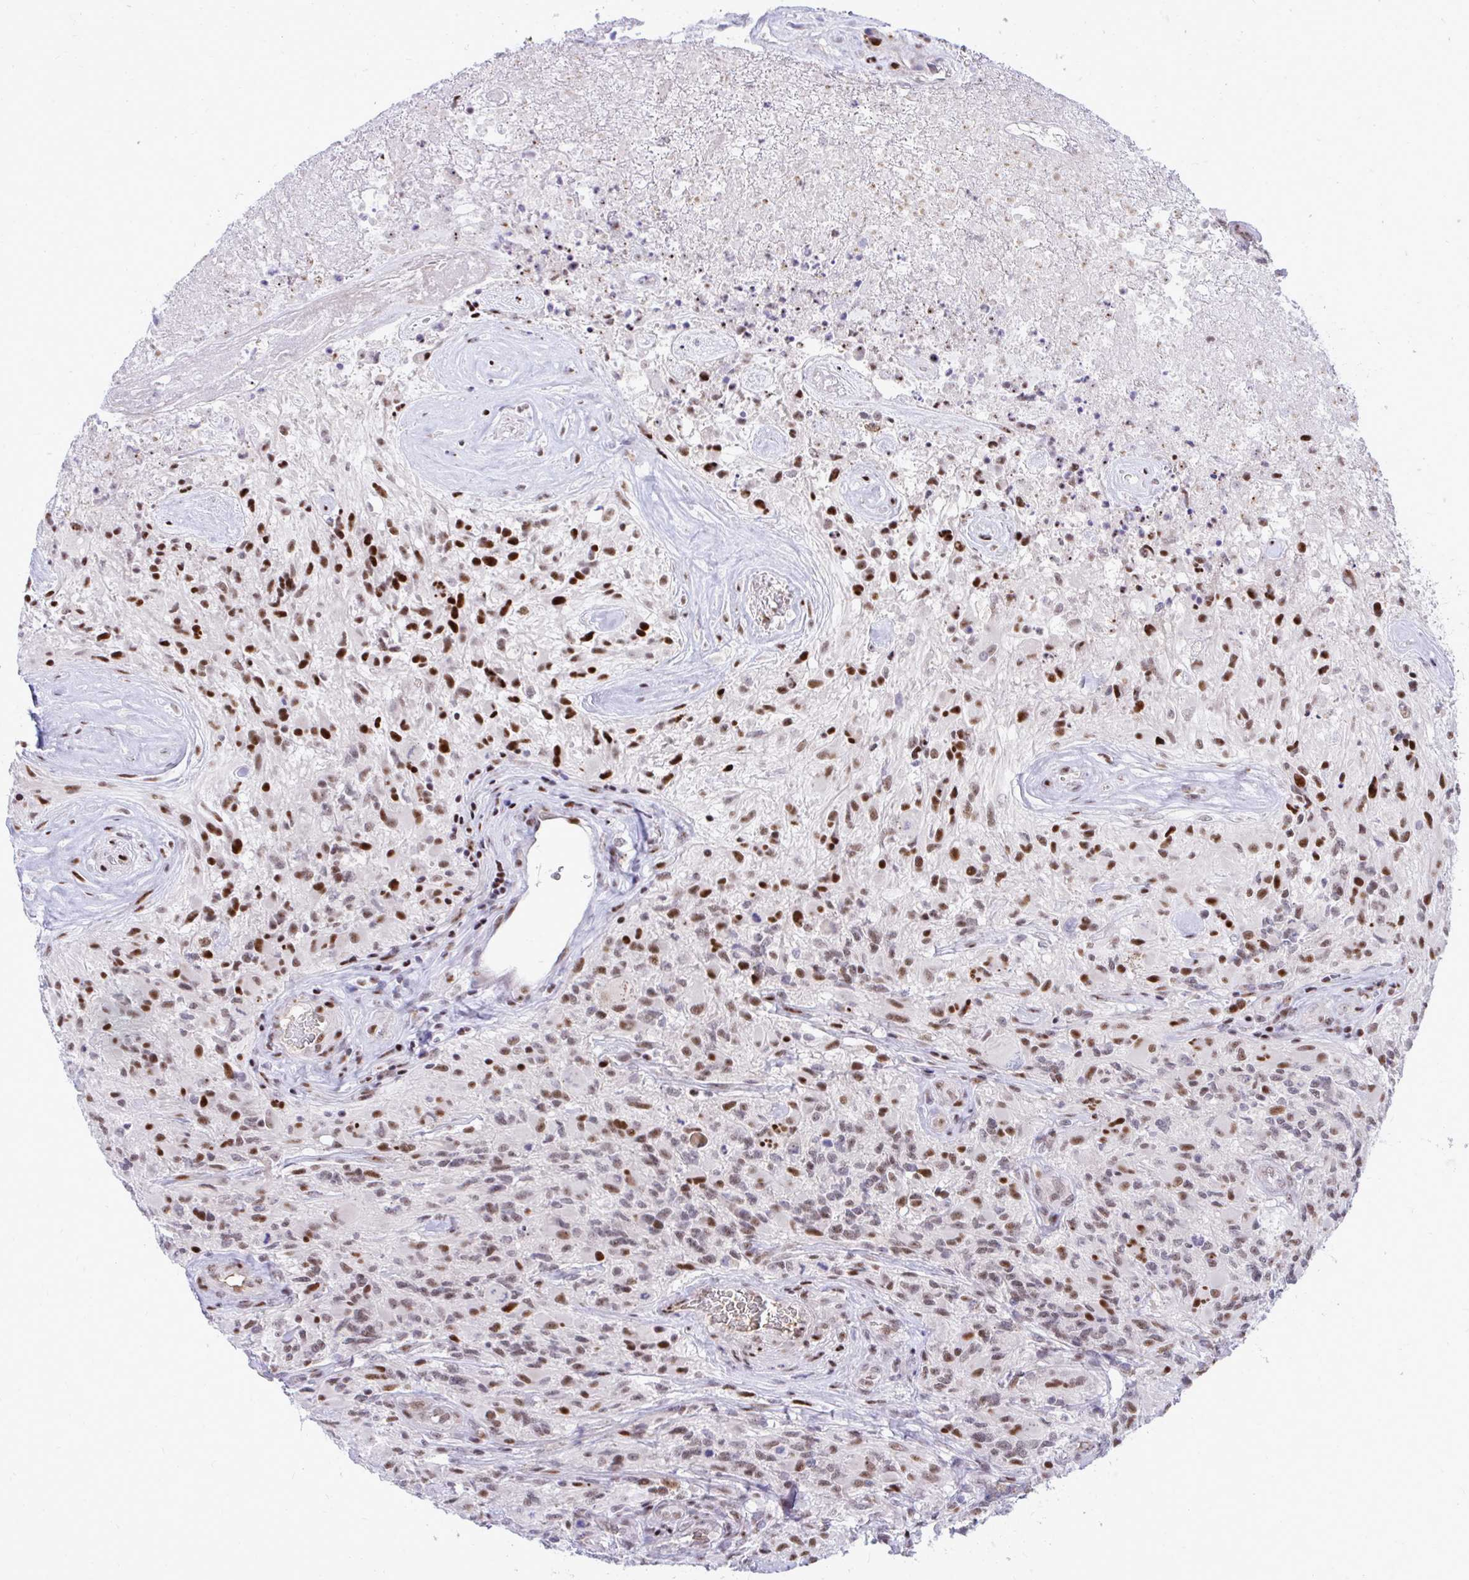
{"staining": {"intensity": "strong", "quantity": "25%-75%", "location": "nuclear"}, "tissue": "glioma", "cell_type": "Tumor cells", "image_type": "cancer", "snomed": [{"axis": "morphology", "description": "Glioma, malignant, High grade"}, {"axis": "topography", "description": "Brain"}], "caption": "DAB (3,3'-diaminobenzidine) immunohistochemical staining of human glioma reveals strong nuclear protein expression in approximately 25%-75% of tumor cells.", "gene": "C14orf39", "patient": {"sex": "female", "age": 65}}